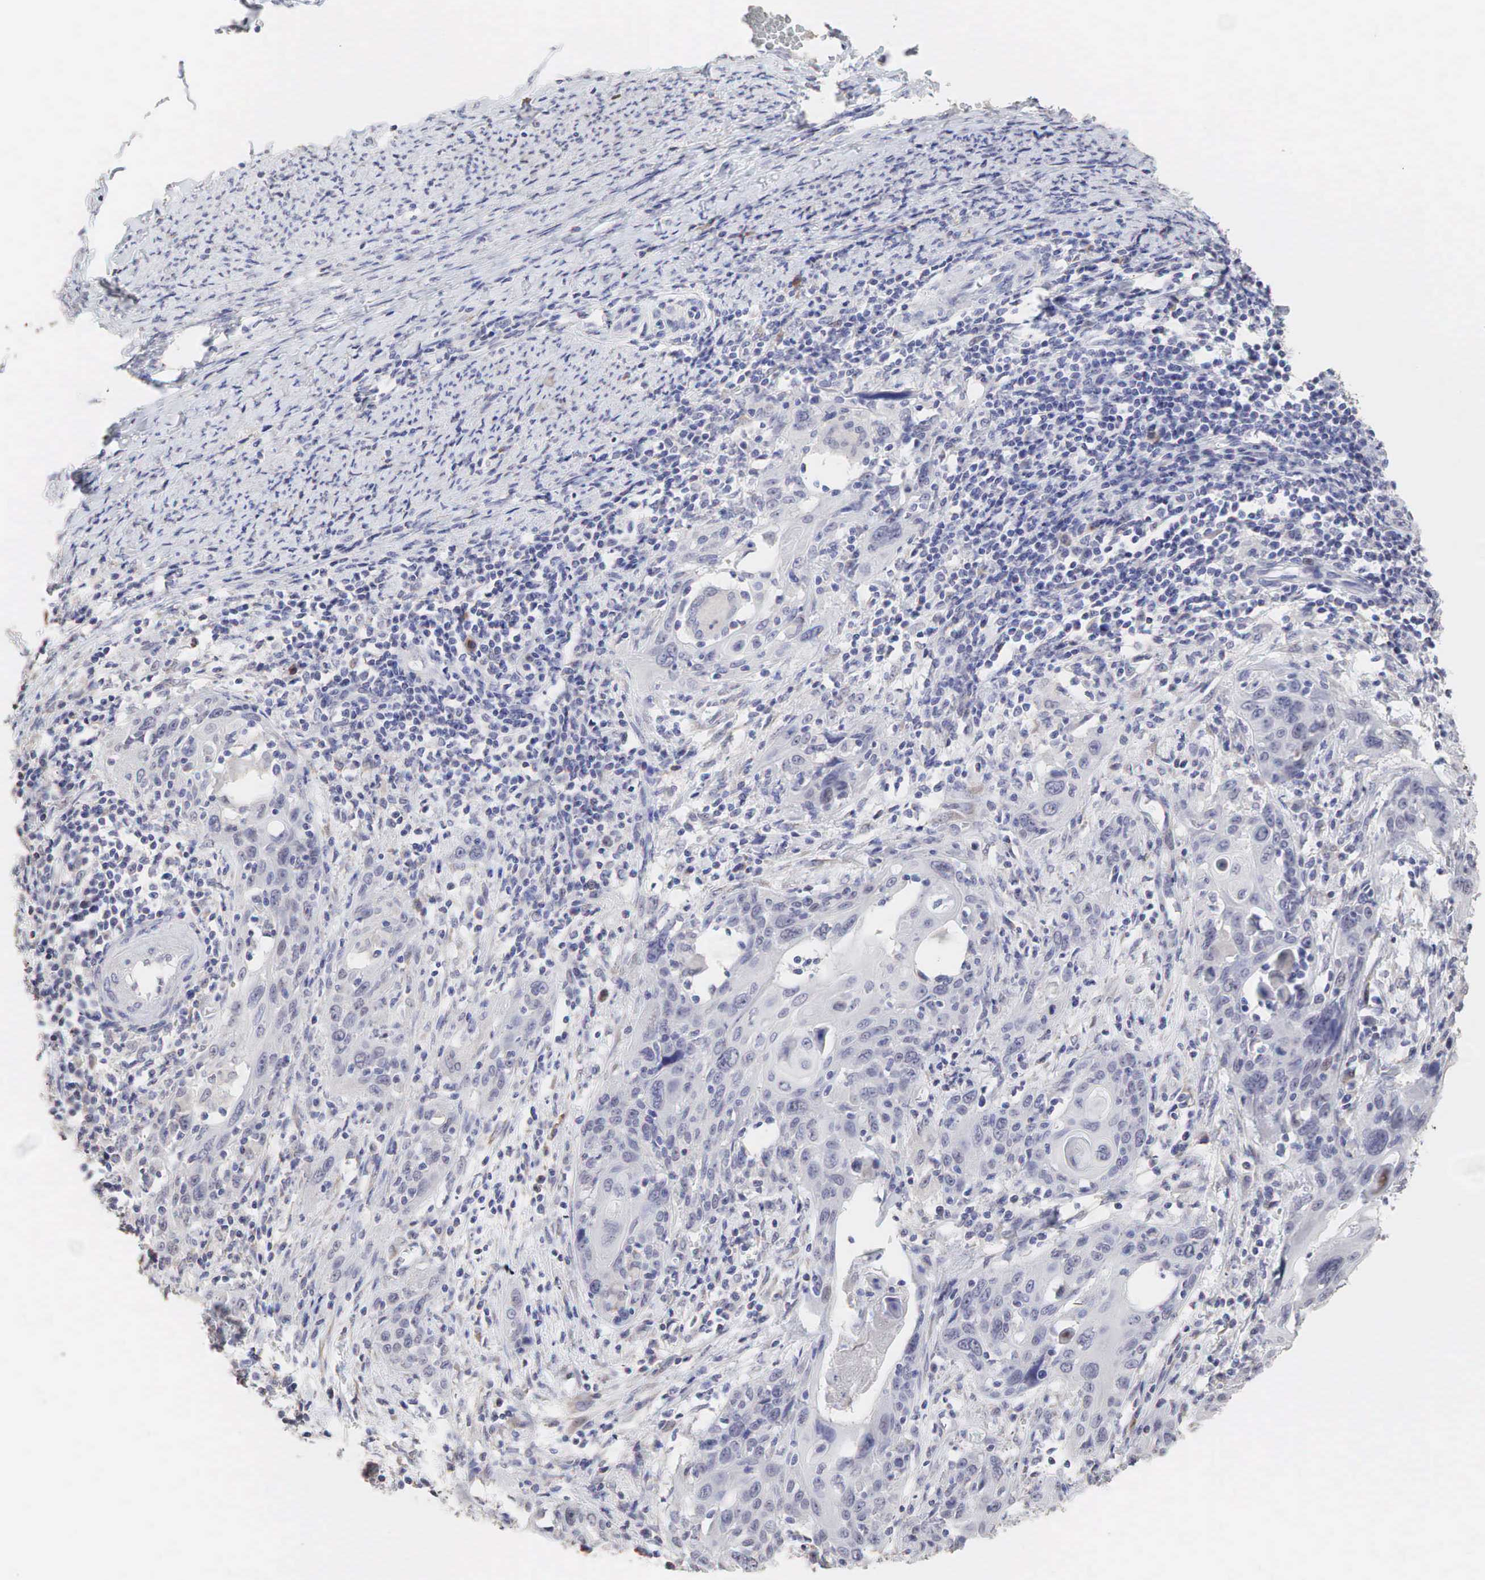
{"staining": {"intensity": "weak", "quantity": "<25%", "location": "none"}, "tissue": "cervical cancer", "cell_type": "Tumor cells", "image_type": "cancer", "snomed": [{"axis": "morphology", "description": "Squamous cell carcinoma, NOS"}, {"axis": "topography", "description": "Cervix"}], "caption": "Protein analysis of squamous cell carcinoma (cervical) demonstrates no significant expression in tumor cells.", "gene": "DKC1", "patient": {"sex": "female", "age": 54}}